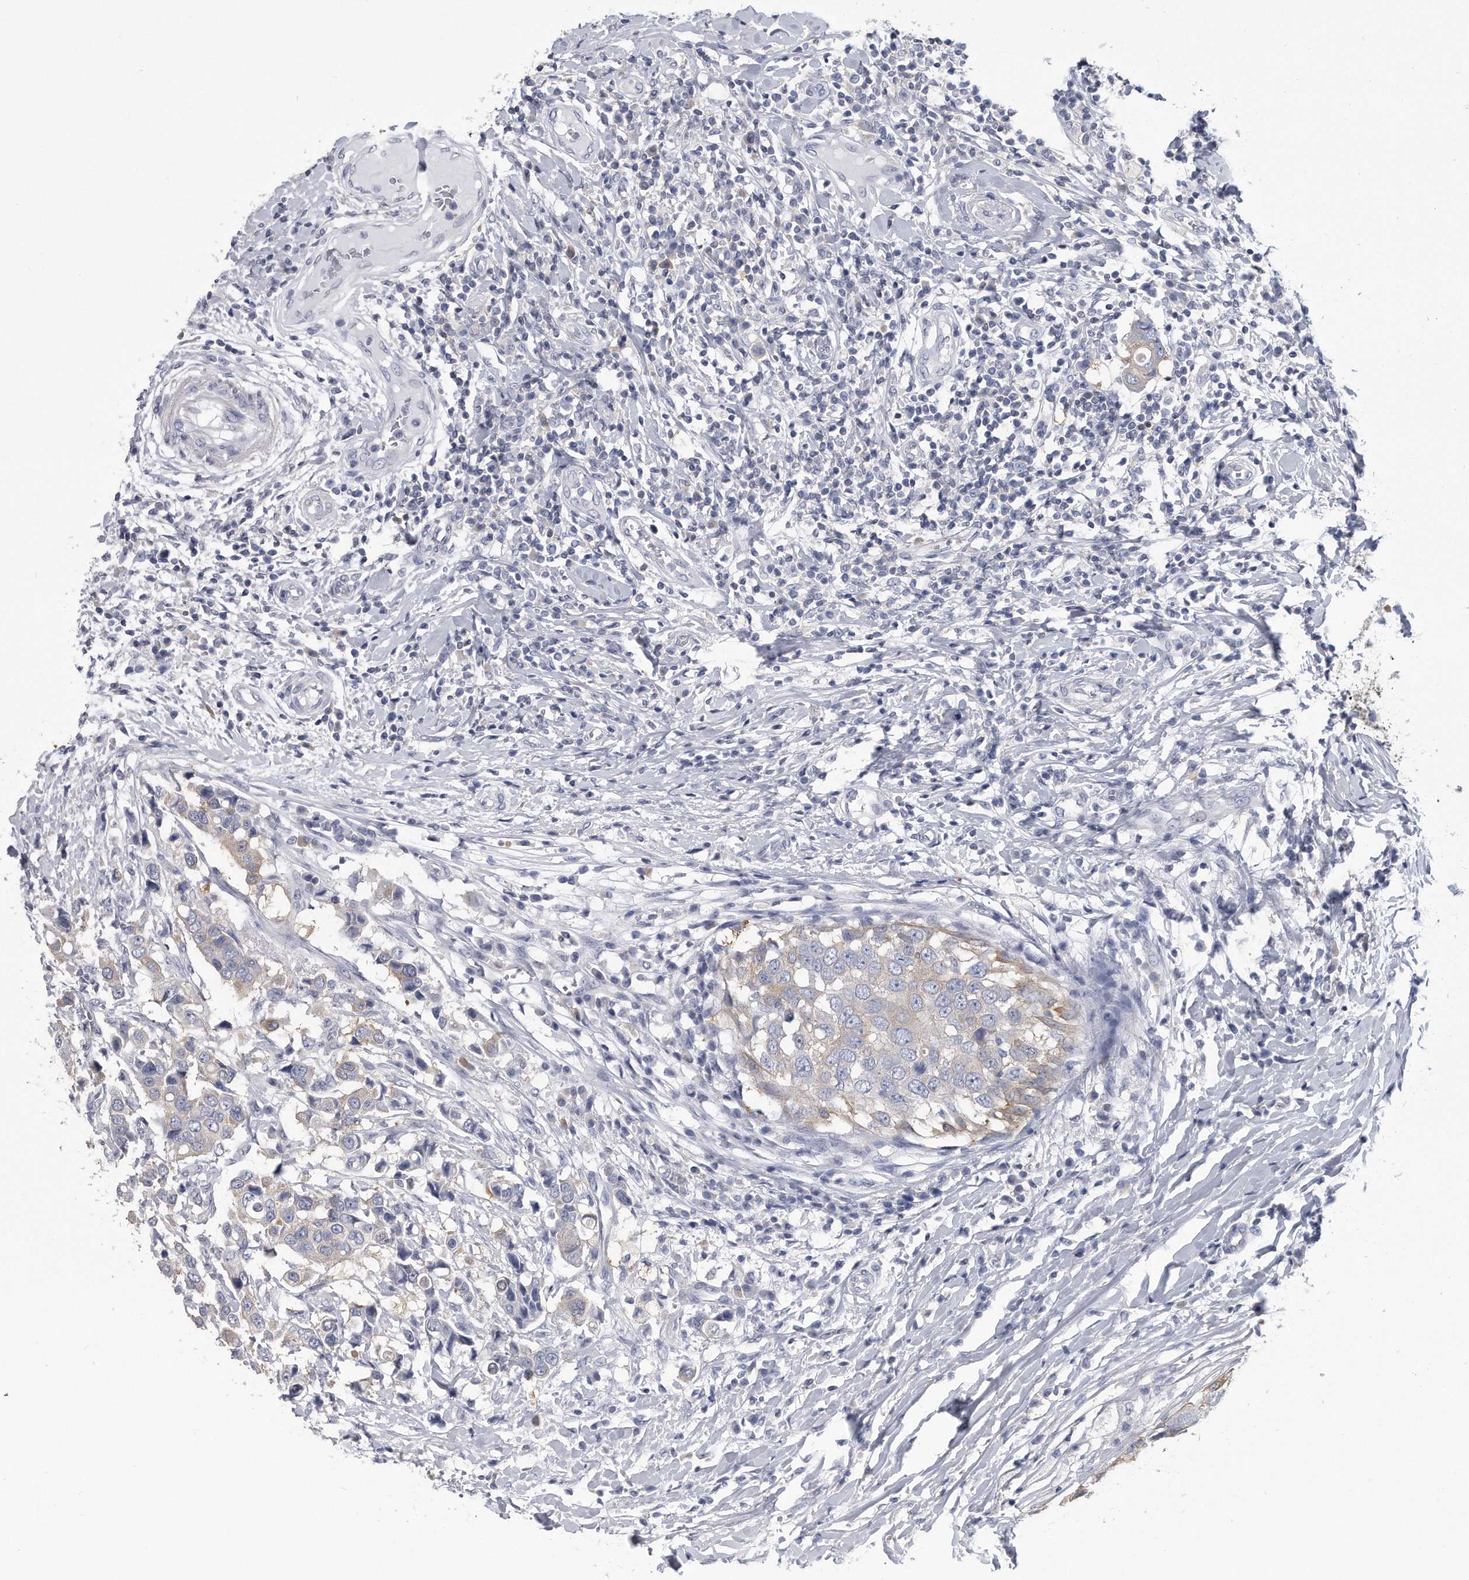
{"staining": {"intensity": "negative", "quantity": "none", "location": "none"}, "tissue": "breast cancer", "cell_type": "Tumor cells", "image_type": "cancer", "snomed": [{"axis": "morphology", "description": "Duct carcinoma"}, {"axis": "topography", "description": "Breast"}], "caption": "Immunohistochemistry (IHC) of human breast intraductal carcinoma displays no expression in tumor cells.", "gene": "PYGB", "patient": {"sex": "female", "age": 27}}